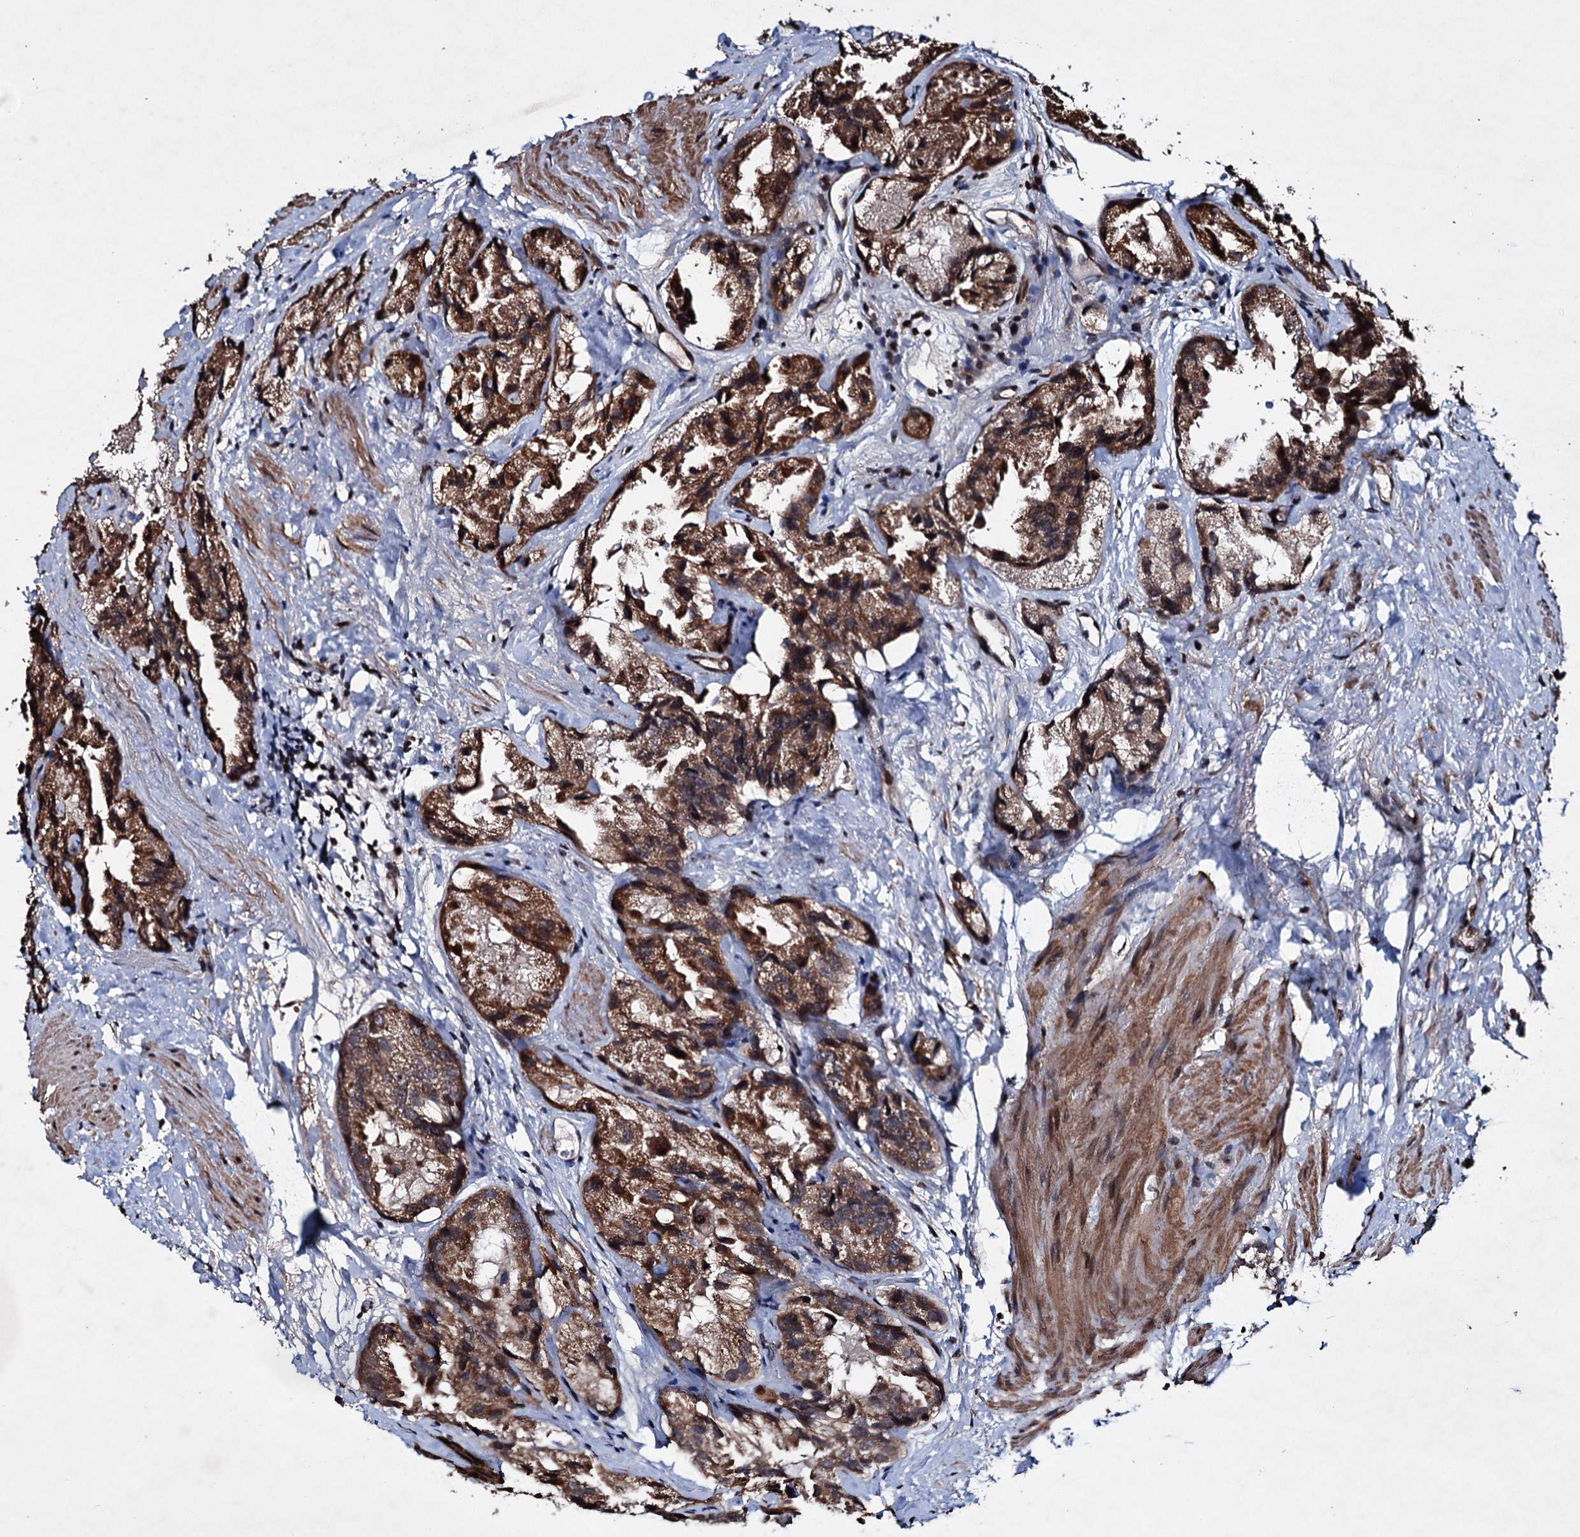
{"staining": {"intensity": "moderate", "quantity": ">75%", "location": "cytoplasmic/membranous"}, "tissue": "prostate cancer", "cell_type": "Tumor cells", "image_type": "cancer", "snomed": [{"axis": "morphology", "description": "Adenocarcinoma, High grade"}, {"axis": "topography", "description": "Prostate"}], "caption": "A medium amount of moderate cytoplasmic/membranous expression is appreciated in approximately >75% of tumor cells in prostate high-grade adenocarcinoma tissue.", "gene": "EYA4", "patient": {"sex": "male", "age": 66}}